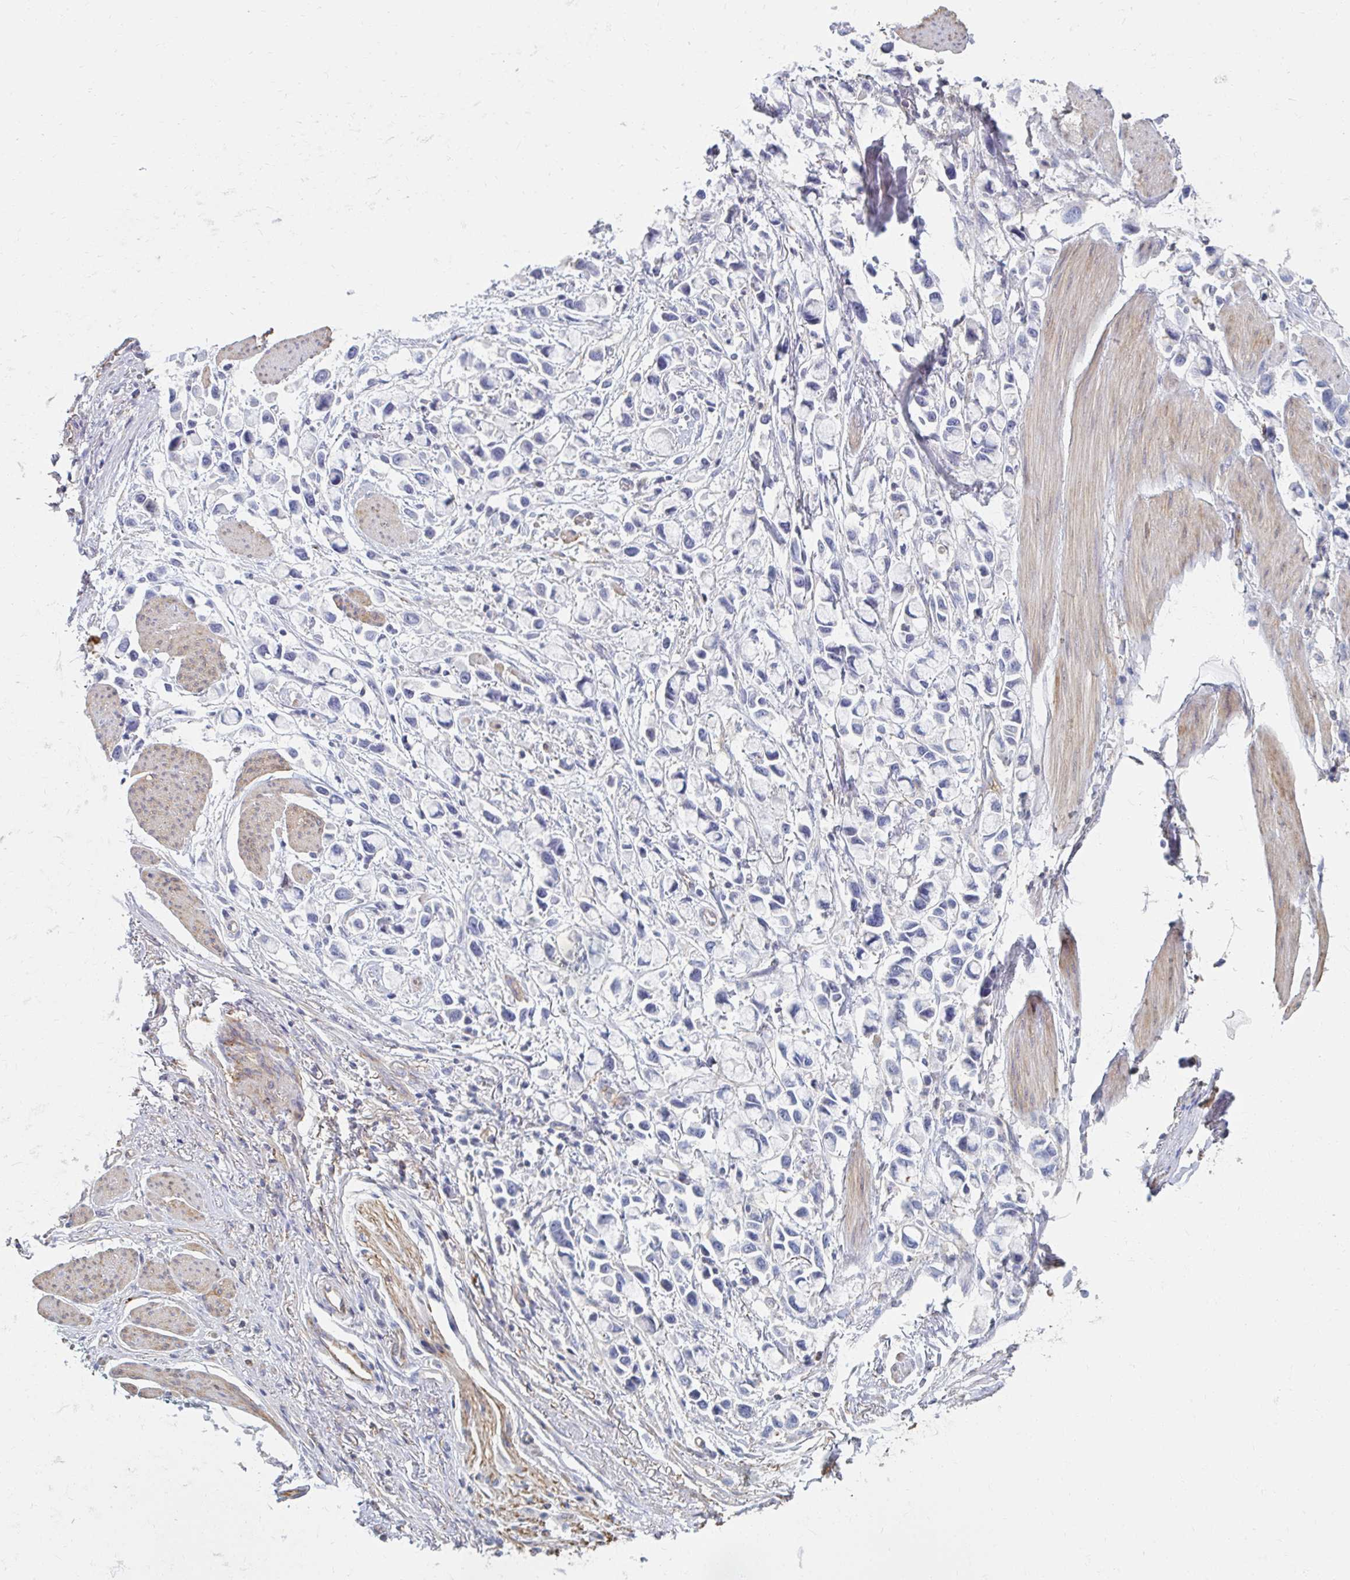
{"staining": {"intensity": "negative", "quantity": "none", "location": "none"}, "tissue": "stomach cancer", "cell_type": "Tumor cells", "image_type": "cancer", "snomed": [{"axis": "morphology", "description": "Adenocarcinoma, NOS"}, {"axis": "topography", "description": "Stomach"}], "caption": "IHC image of neoplastic tissue: human stomach cancer (adenocarcinoma) stained with DAB demonstrates no significant protein expression in tumor cells.", "gene": "MYLK2", "patient": {"sex": "female", "age": 81}}